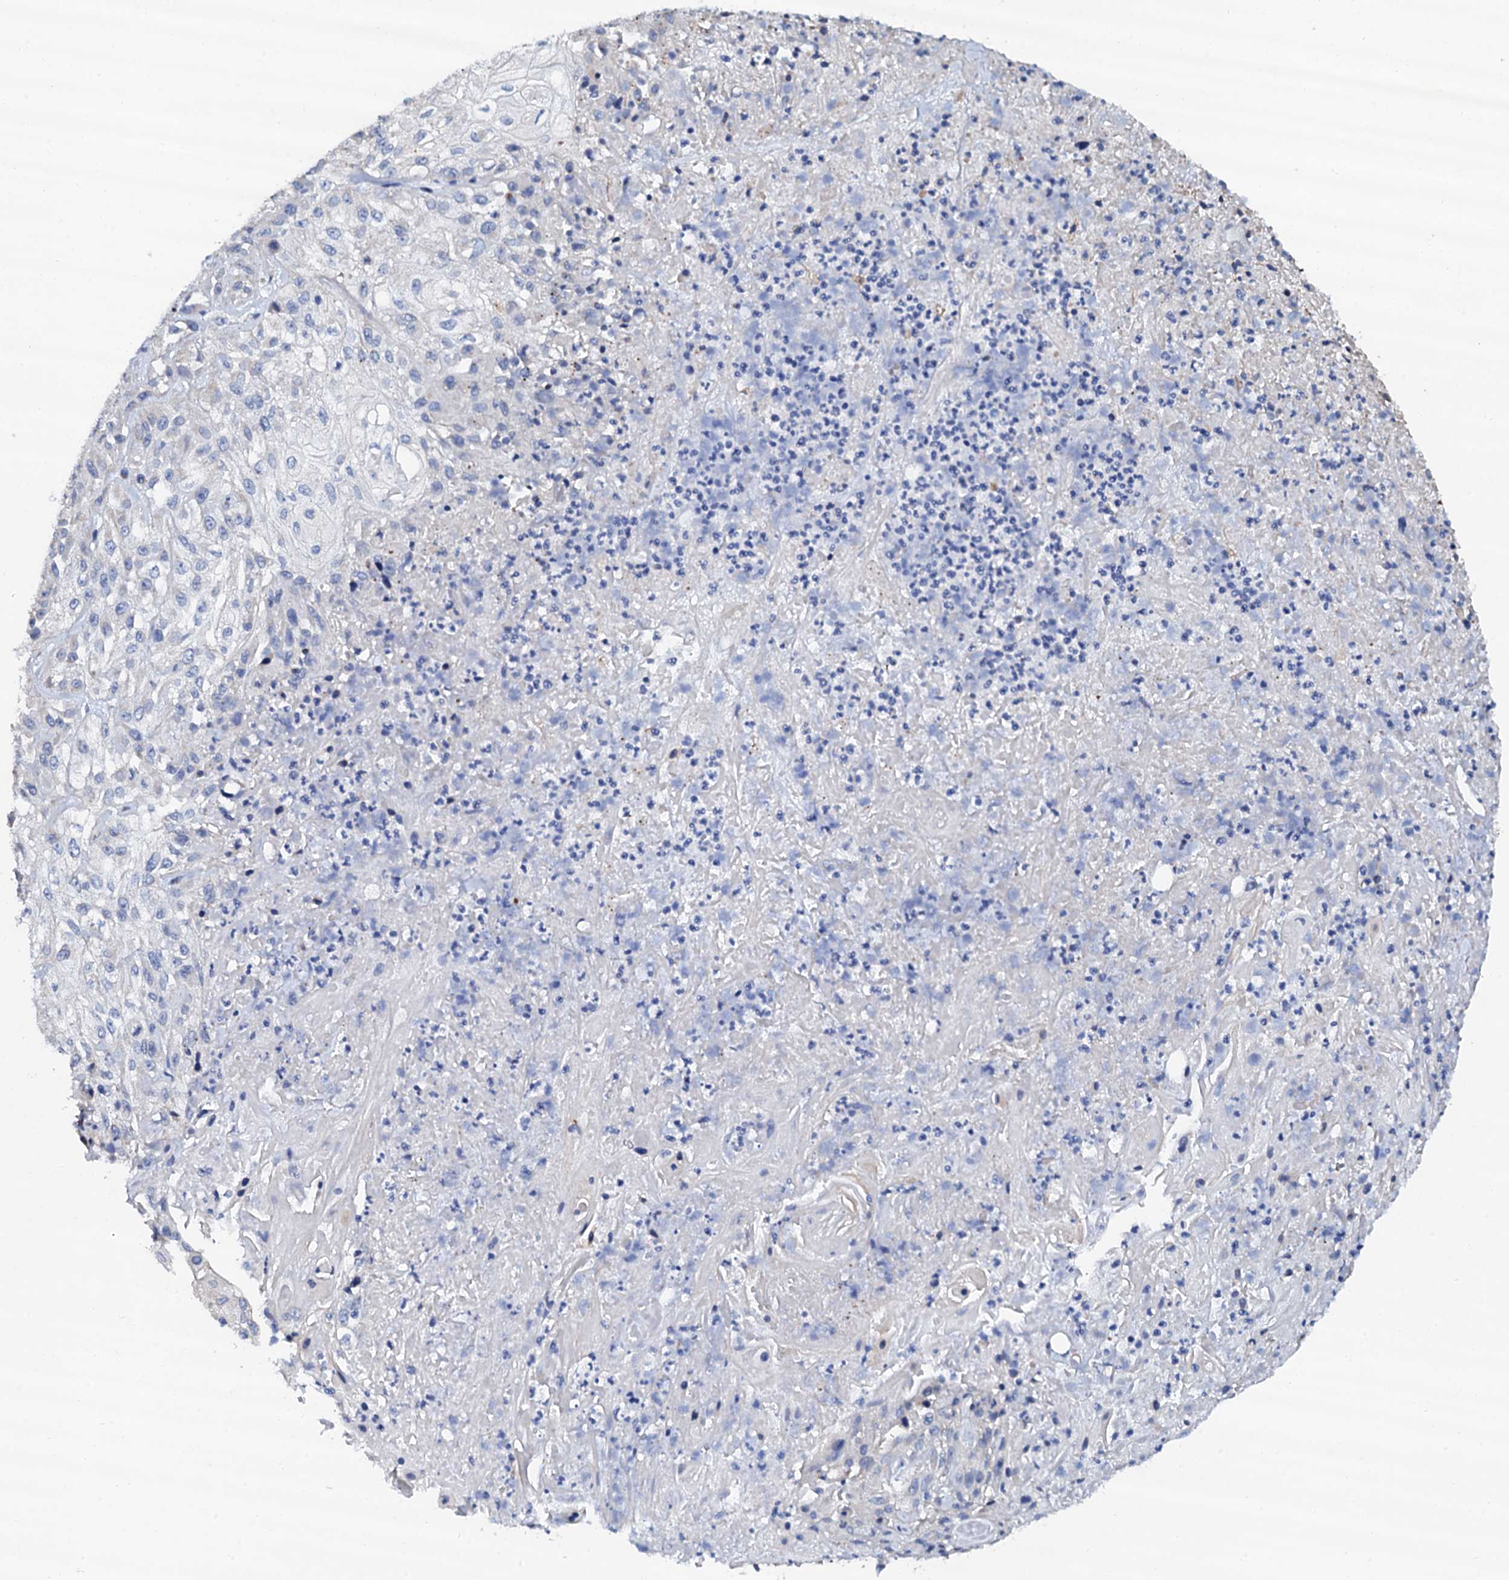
{"staining": {"intensity": "negative", "quantity": "none", "location": "none"}, "tissue": "skin cancer", "cell_type": "Tumor cells", "image_type": "cancer", "snomed": [{"axis": "morphology", "description": "Squamous cell carcinoma, NOS"}, {"axis": "morphology", "description": "Squamous cell carcinoma, metastatic, NOS"}, {"axis": "topography", "description": "Skin"}, {"axis": "topography", "description": "Lymph node"}], "caption": "DAB immunohistochemical staining of human skin metastatic squamous cell carcinoma demonstrates no significant staining in tumor cells. (Brightfield microscopy of DAB IHC at high magnification).", "gene": "AKAP3", "patient": {"sex": "male", "age": 75}}